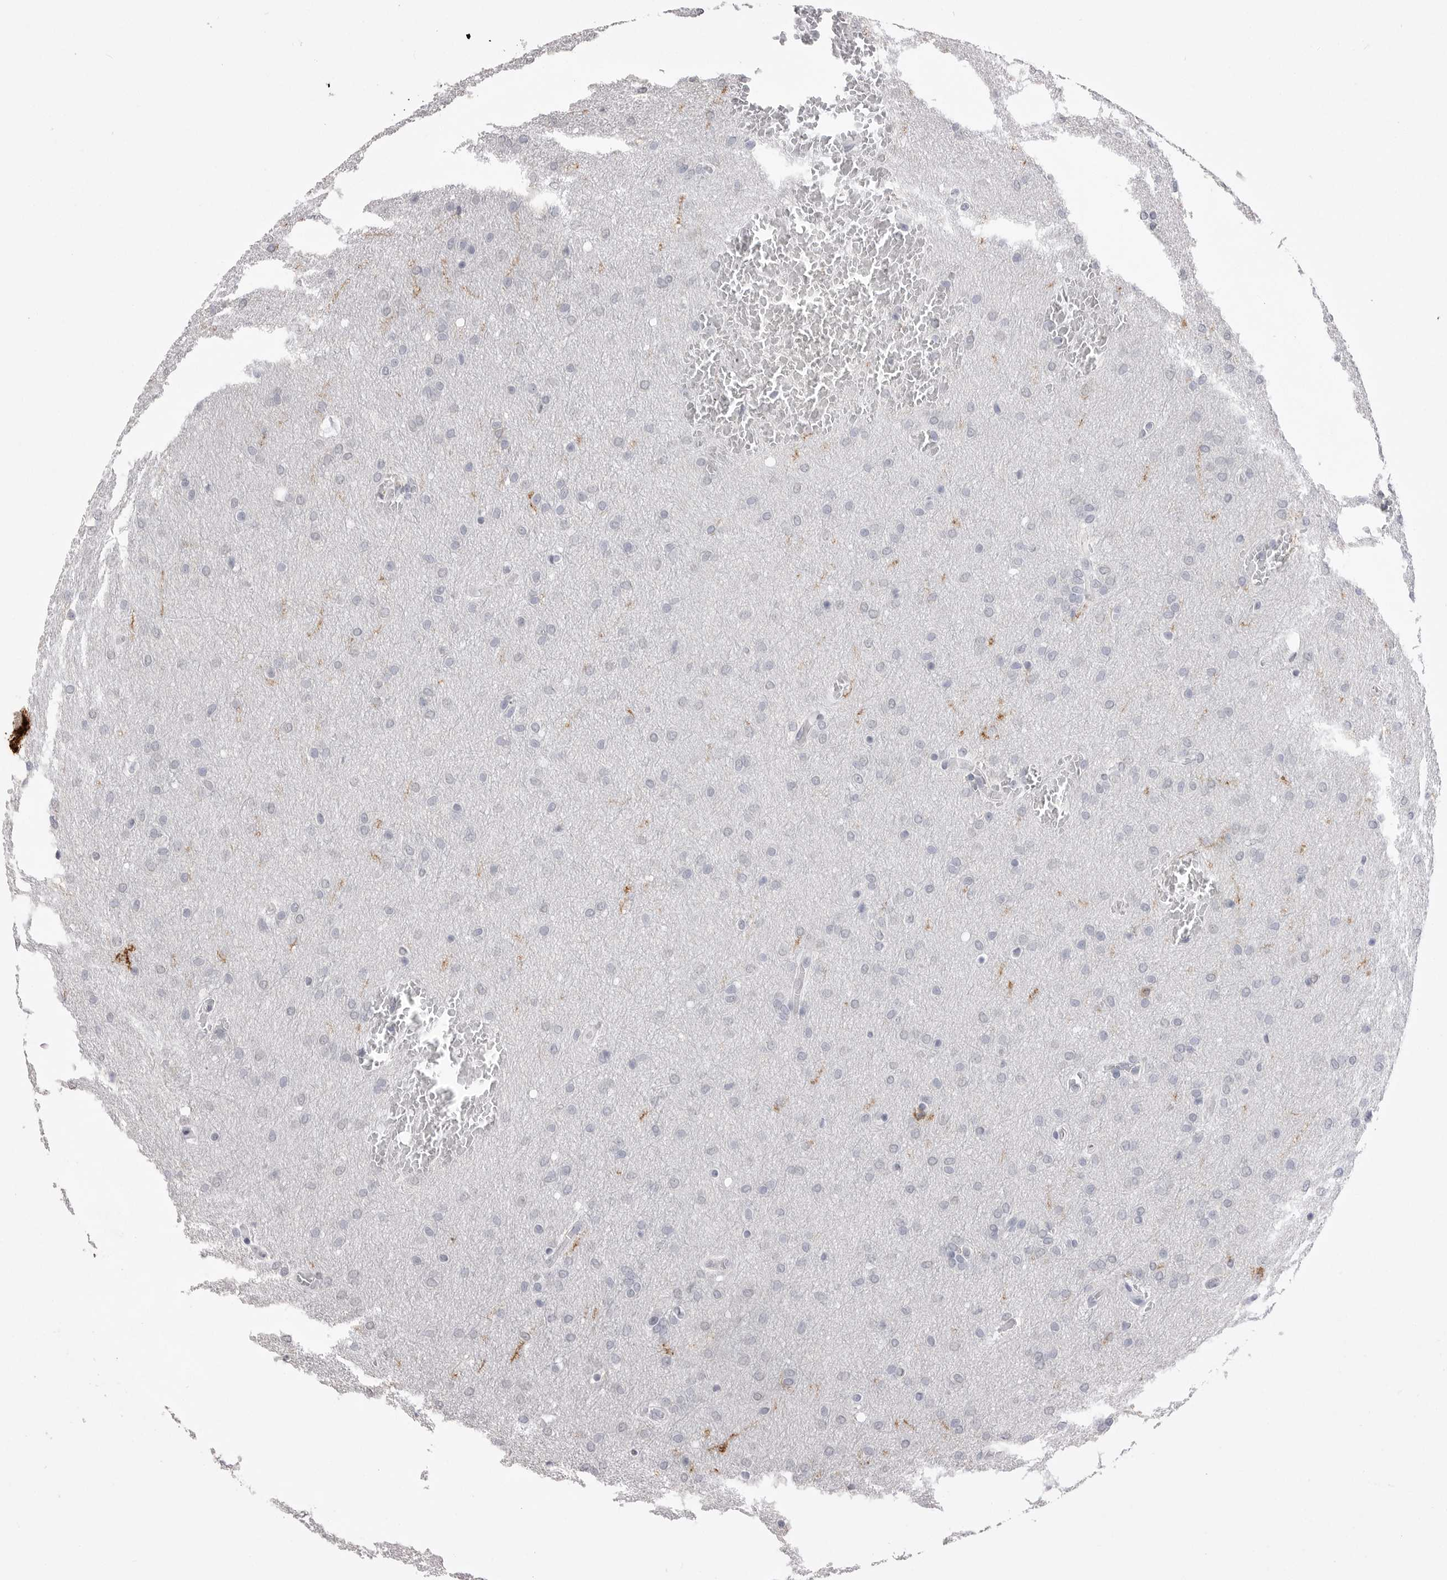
{"staining": {"intensity": "negative", "quantity": "none", "location": "none"}, "tissue": "glioma", "cell_type": "Tumor cells", "image_type": "cancer", "snomed": [{"axis": "morphology", "description": "Glioma, malignant, Low grade"}, {"axis": "topography", "description": "Brain"}], "caption": "The micrograph demonstrates no significant expression in tumor cells of glioma. The staining was performed using DAB to visualize the protein expression in brown, while the nuclei were stained in blue with hematoxylin (Magnification: 20x).", "gene": "ICAM5", "patient": {"sex": "female", "age": 37}}